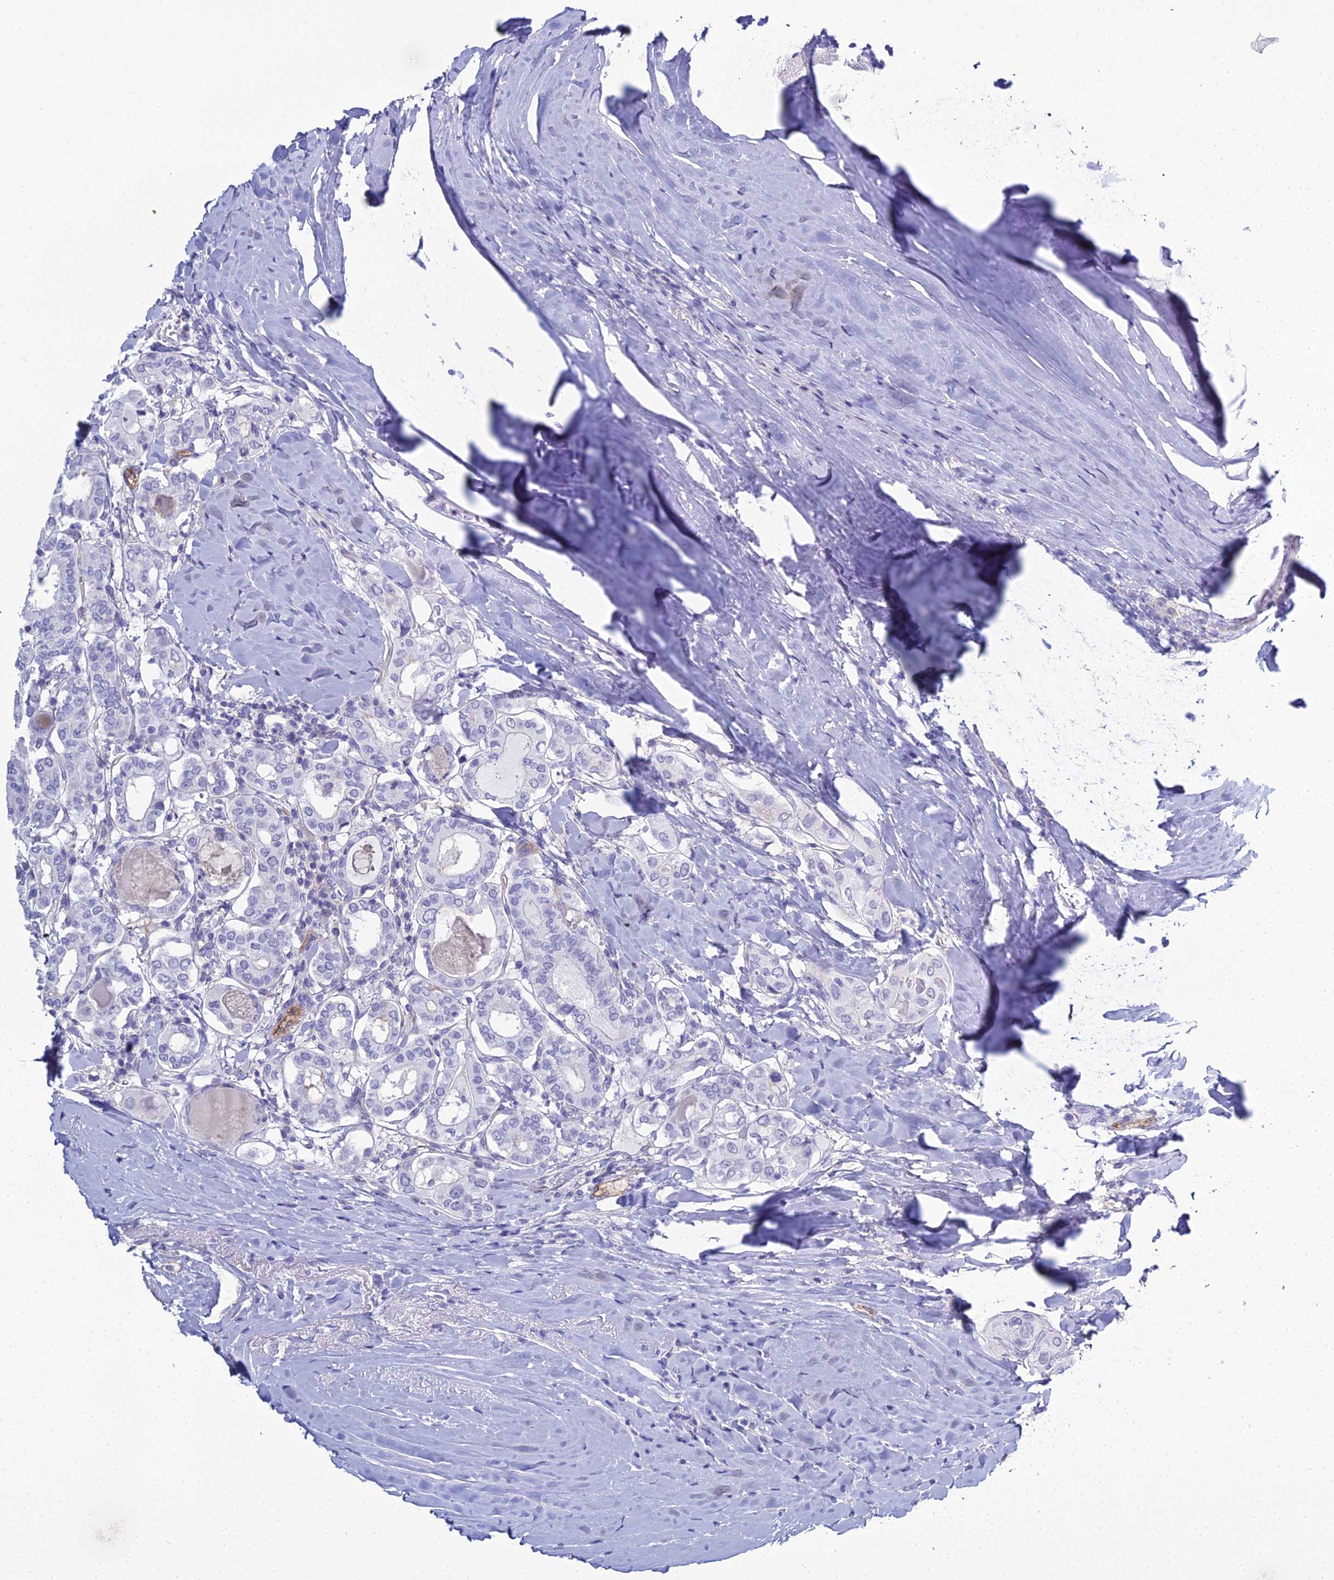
{"staining": {"intensity": "negative", "quantity": "none", "location": "none"}, "tissue": "thyroid cancer", "cell_type": "Tumor cells", "image_type": "cancer", "snomed": [{"axis": "morphology", "description": "Papillary adenocarcinoma, NOS"}, {"axis": "topography", "description": "Thyroid gland"}], "caption": "The immunohistochemistry (IHC) micrograph has no significant expression in tumor cells of thyroid cancer tissue. The staining is performed using DAB brown chromogen with nuclei counter-stained in using hematoxylin.", "gene": "ACE", "patient": {"sex": "female", "age": 72}}